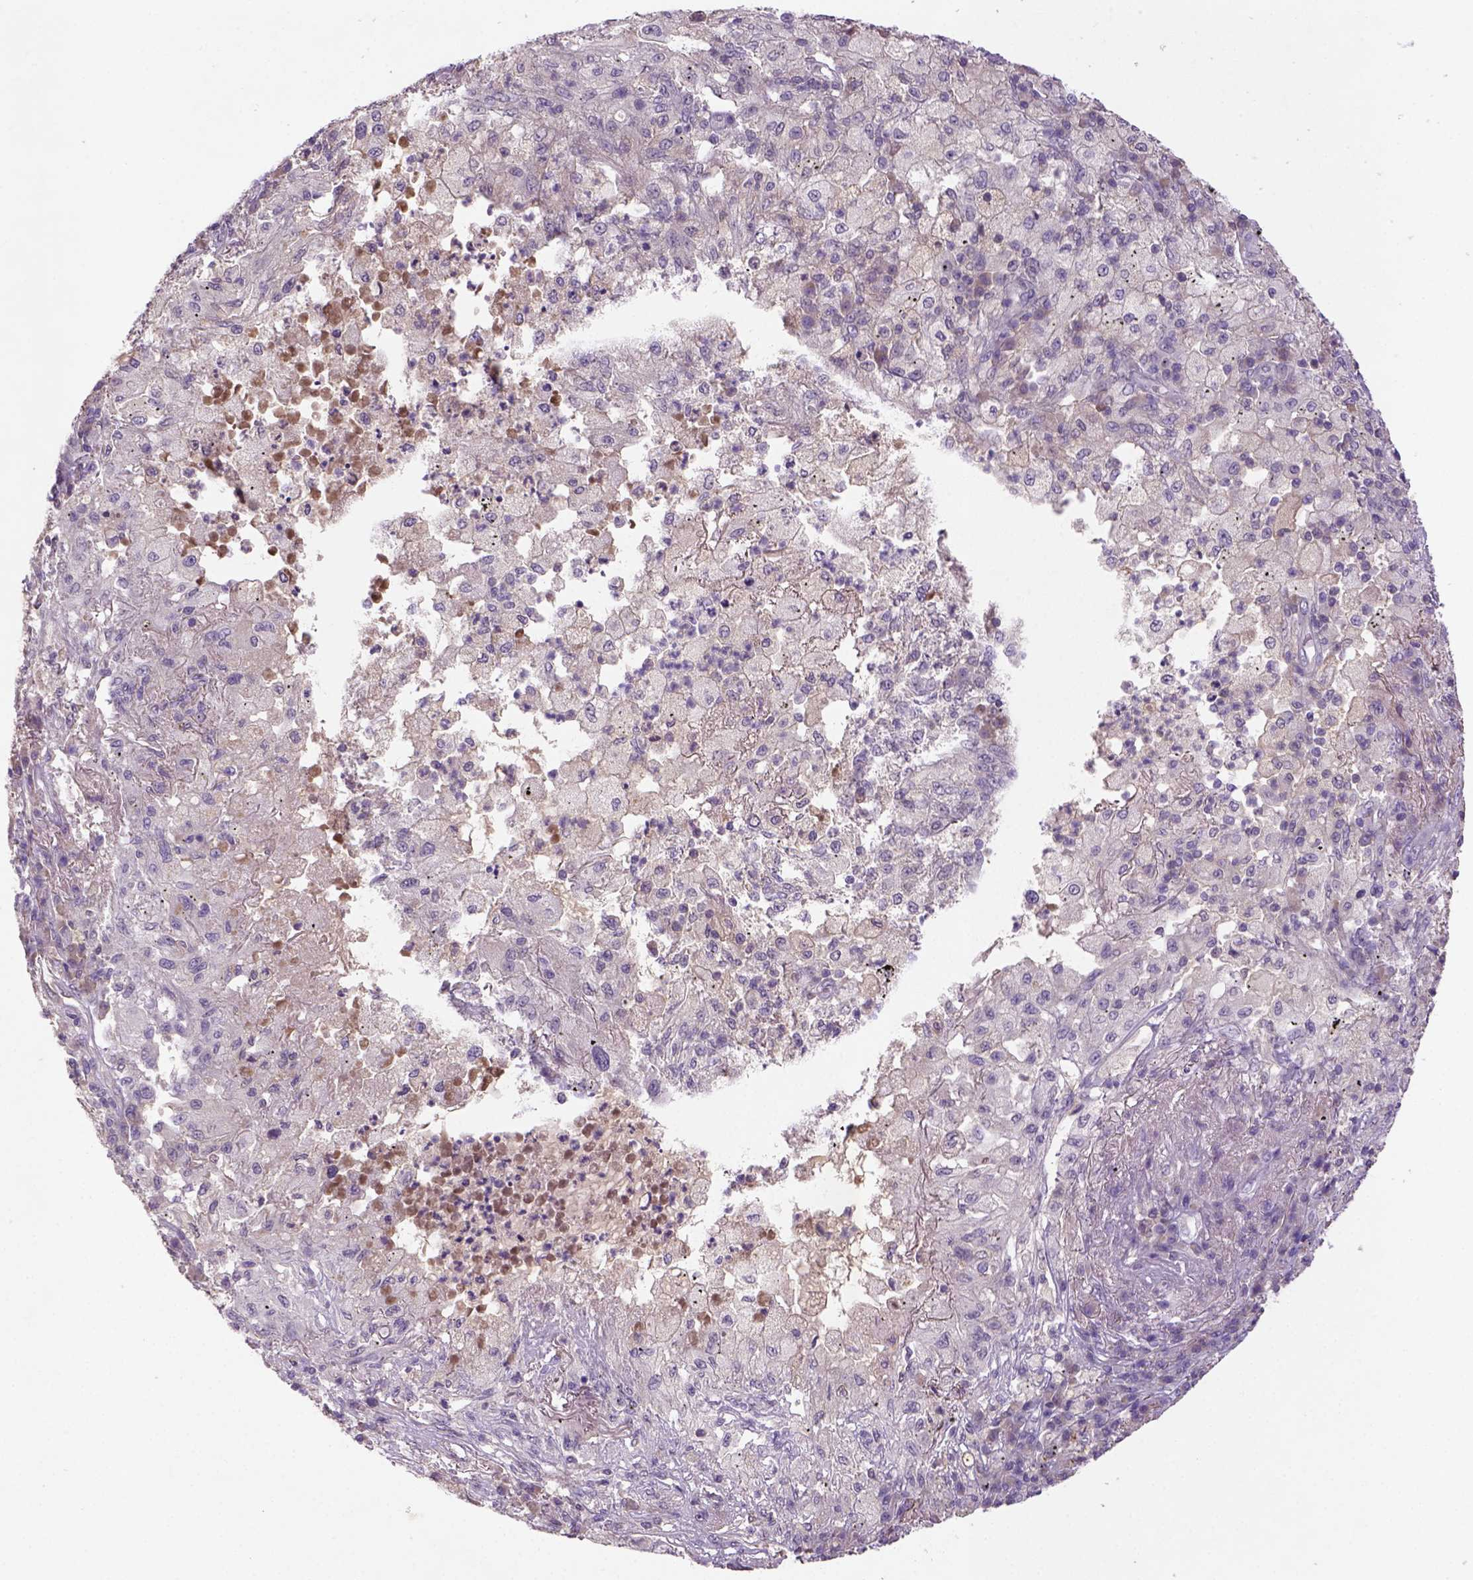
{"staining": {"intensity": "negative", "quantity": "none", "location": "none"}, "tissue": "lung cancer", "cell_type": "Tumor cells", "image_type": "cancer", "snomed": [{"axis": "morphology", "description": "Adenocarcinoma, NOS"}, {"axis": "topography", "description": "Lung"}], "caption": "Immunohistochemical staining of lung cancer shows no significant positivity in tumor cells.", "gene": "NLGN2", "patient": {"sex": "female", "age": 73}}